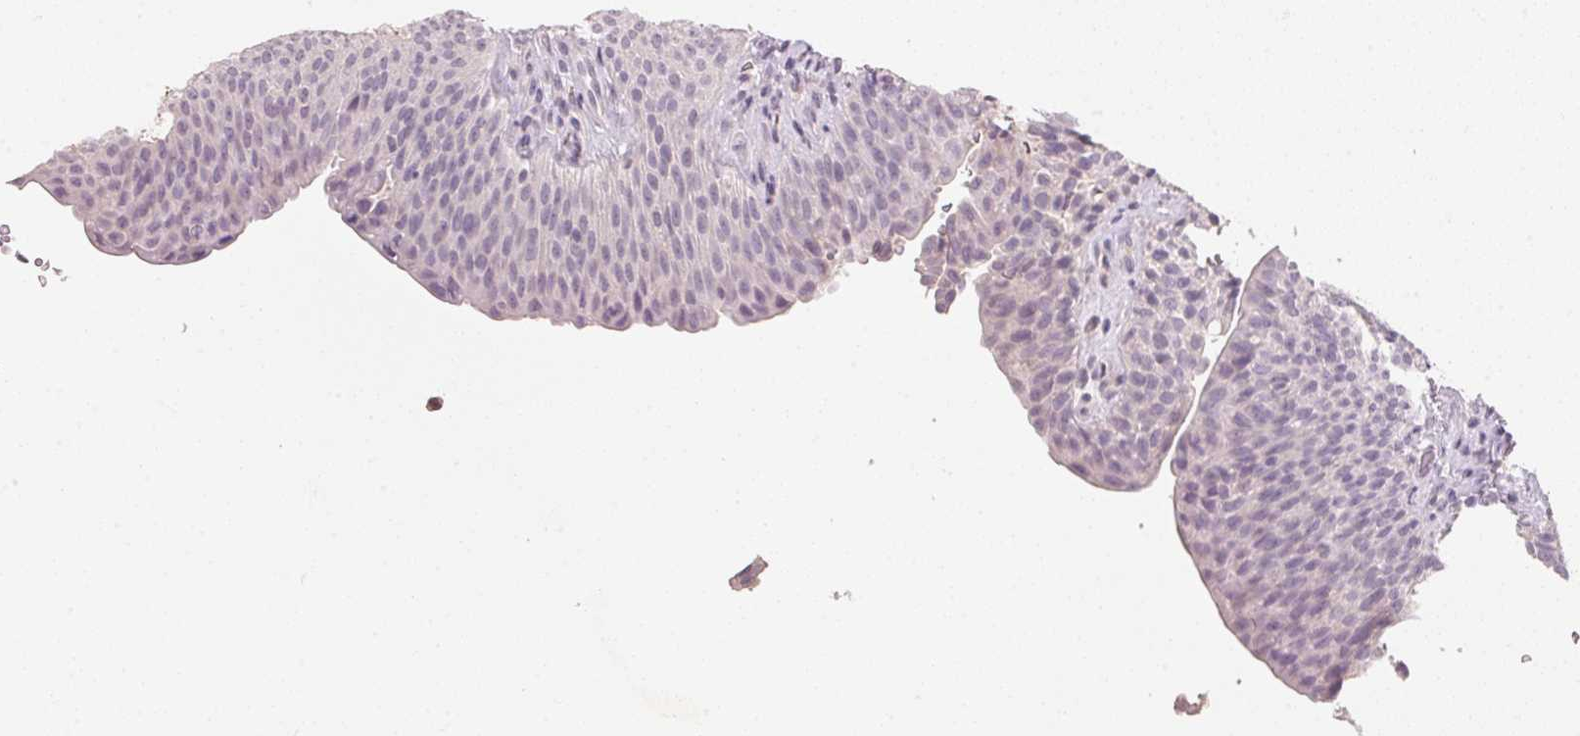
{"staining": {"intensity": "negative", "quantity": "none", "location": "none"}, "tissue": "urinary bladder", "cell_type": "Urothelial cells", "image_type": "normal", "snomed": [{"axis": "morphology", "description": "Normal tissue, NOS"}, {"axis": "topography", "description": "Urinary bladder"}, {"axis": "topography", "description": "Peripheral nerve tissue"}], "caption": "A histopathology image of human urinary bladder is negative for staining in urothelial cells. (DAB immunohistochemistry (IHC) visualized using brightfield microscopy, high magnification).", "gene": "CXCL5", "patient": {"sex": "male", "age": 66}}